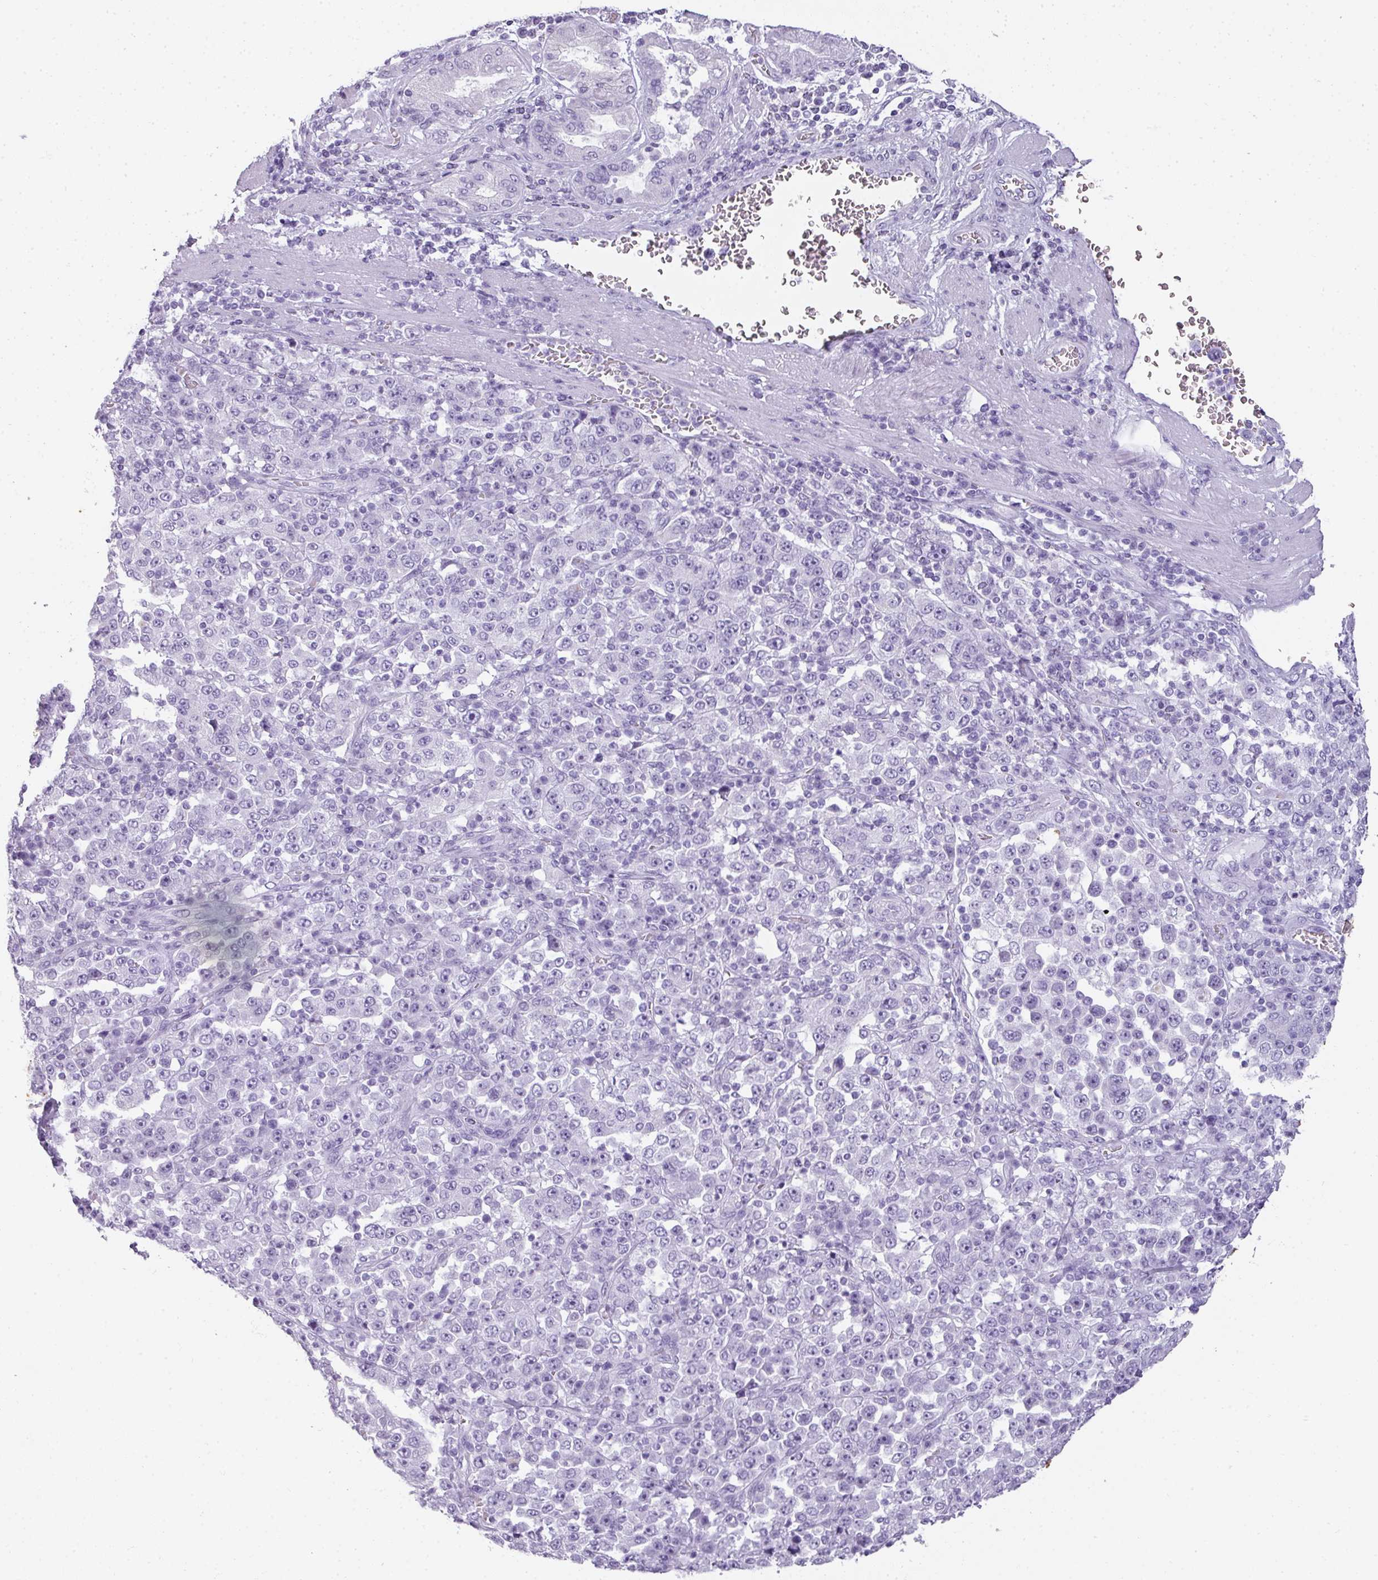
{"staining": {"intensity": "negative", "quantity": "none", "location": "none"}, "tissue": "stomach cancer", "cell_type": "Tumor cells", "image_type": "cancer", "snomed": [{"axis": "morphology", "description": "Normal tissue, NOS"}, {"axis": "morphology", "description": "Adenocarcinoma, NOS"}, {"axis": "topography", "description": "Stomach, upper"}, {"axis": "topography", "description": "Stomach"}], "caption": "Human stomach adenocarcinoma stained for a protein using immunohistochemistry exhibits no staining in tumor cells.", "gene": "RBMY1F", "patient": {"sex": "male", "age": 59}}